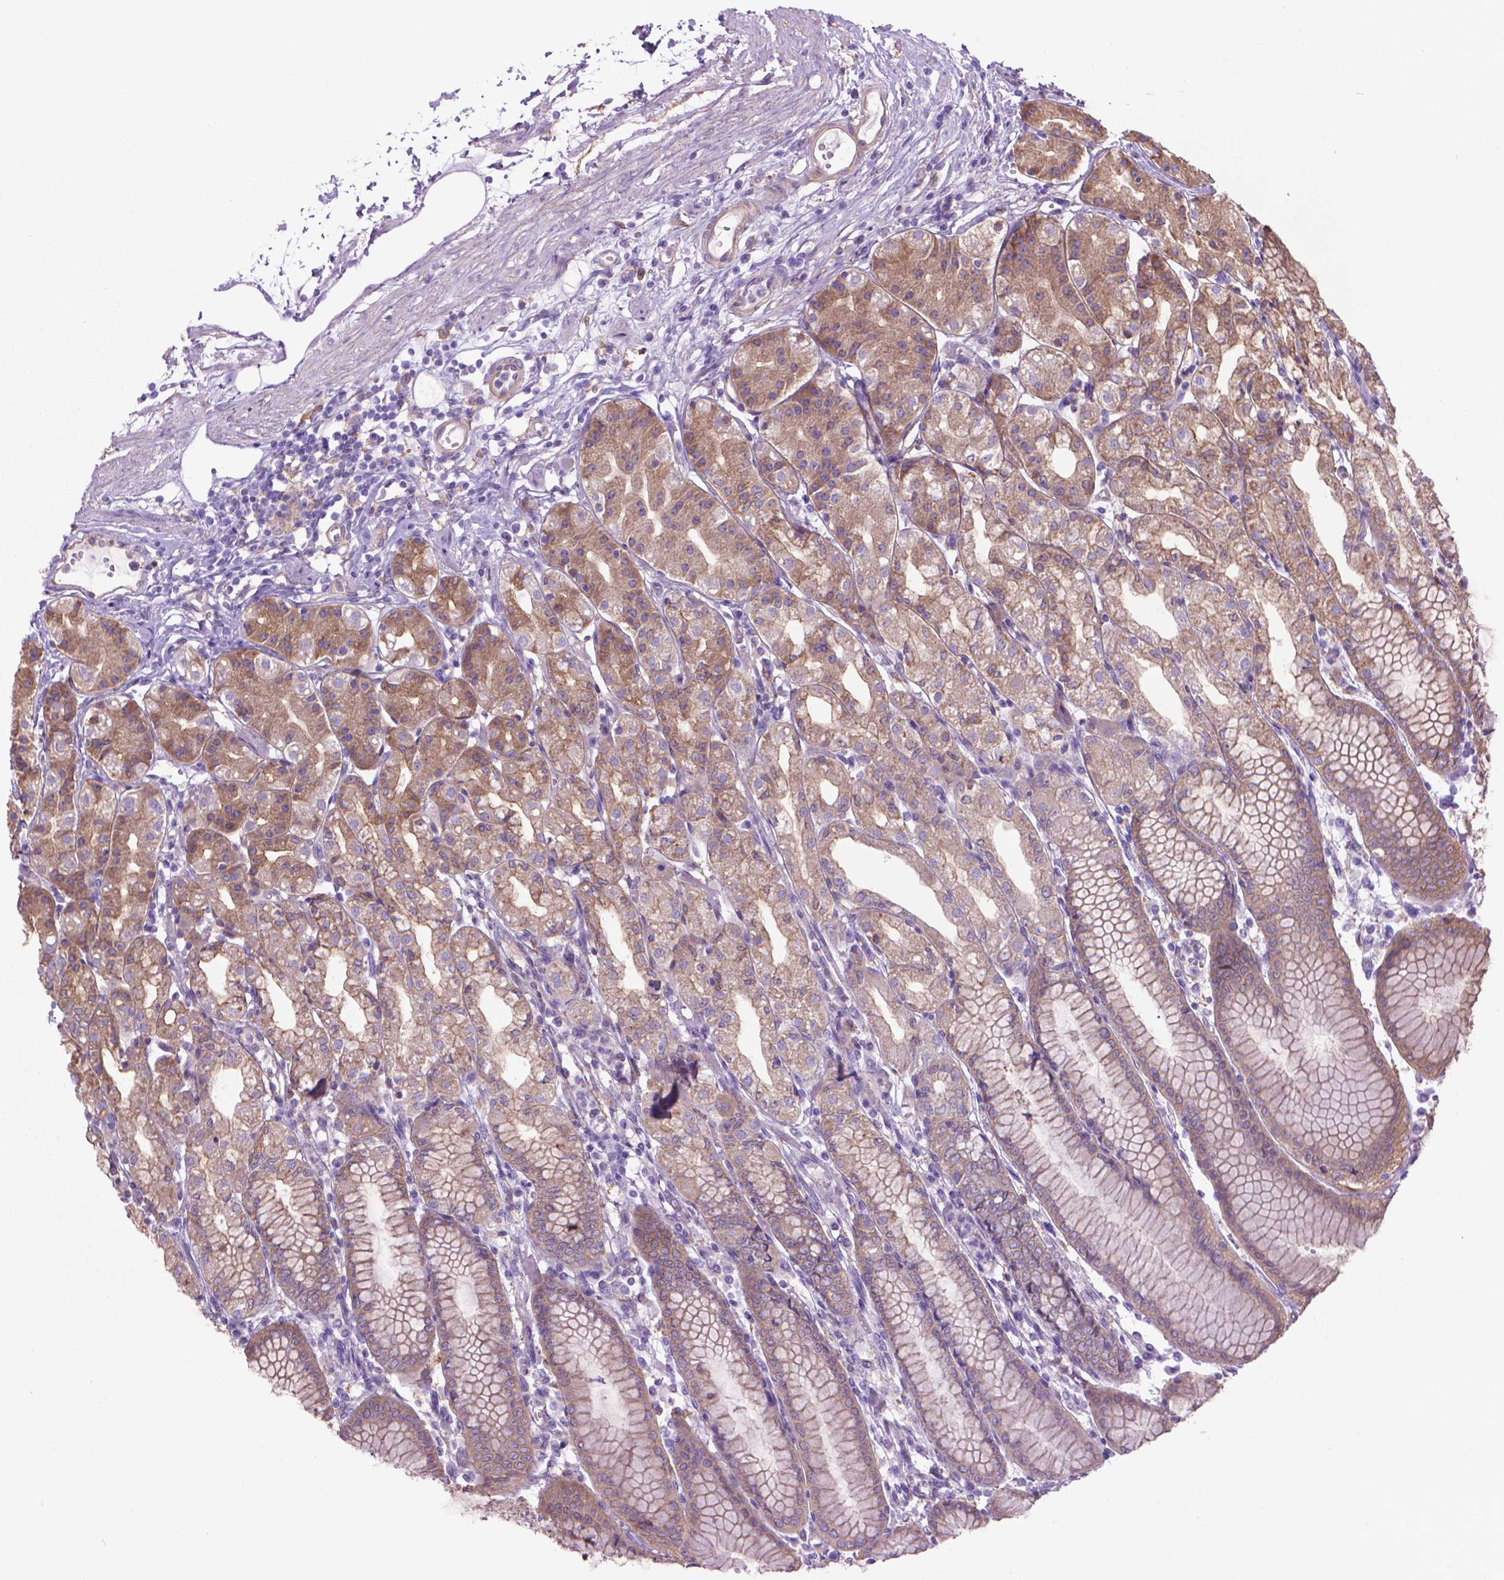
{"staining": {"intensity": "moderate", "quantity": ">75%", "location": "cytoplasmic/membranous"}, "tissue": "stomach", "cell_type": "Glandular cells", "image_type": "normal", "snomed": [{"axis": "morphology", "description": "Normal tissue, NOS"}, {"axis": "topography", "description": "Skeletal muscle"}, {"axis": "topography", "description": "Stomach"}], "caption": "Immunohistochemistry (IHC) of benign stomach demonstrates medium levels of moderate cytoplasmic/membranous expression in approximately >75% of glandular cells. (brown staining indicates protein expression, while blue staining denotes nuclei).", "gene": "CORO1B", "patient": {"sex": "female", "age": 57}}